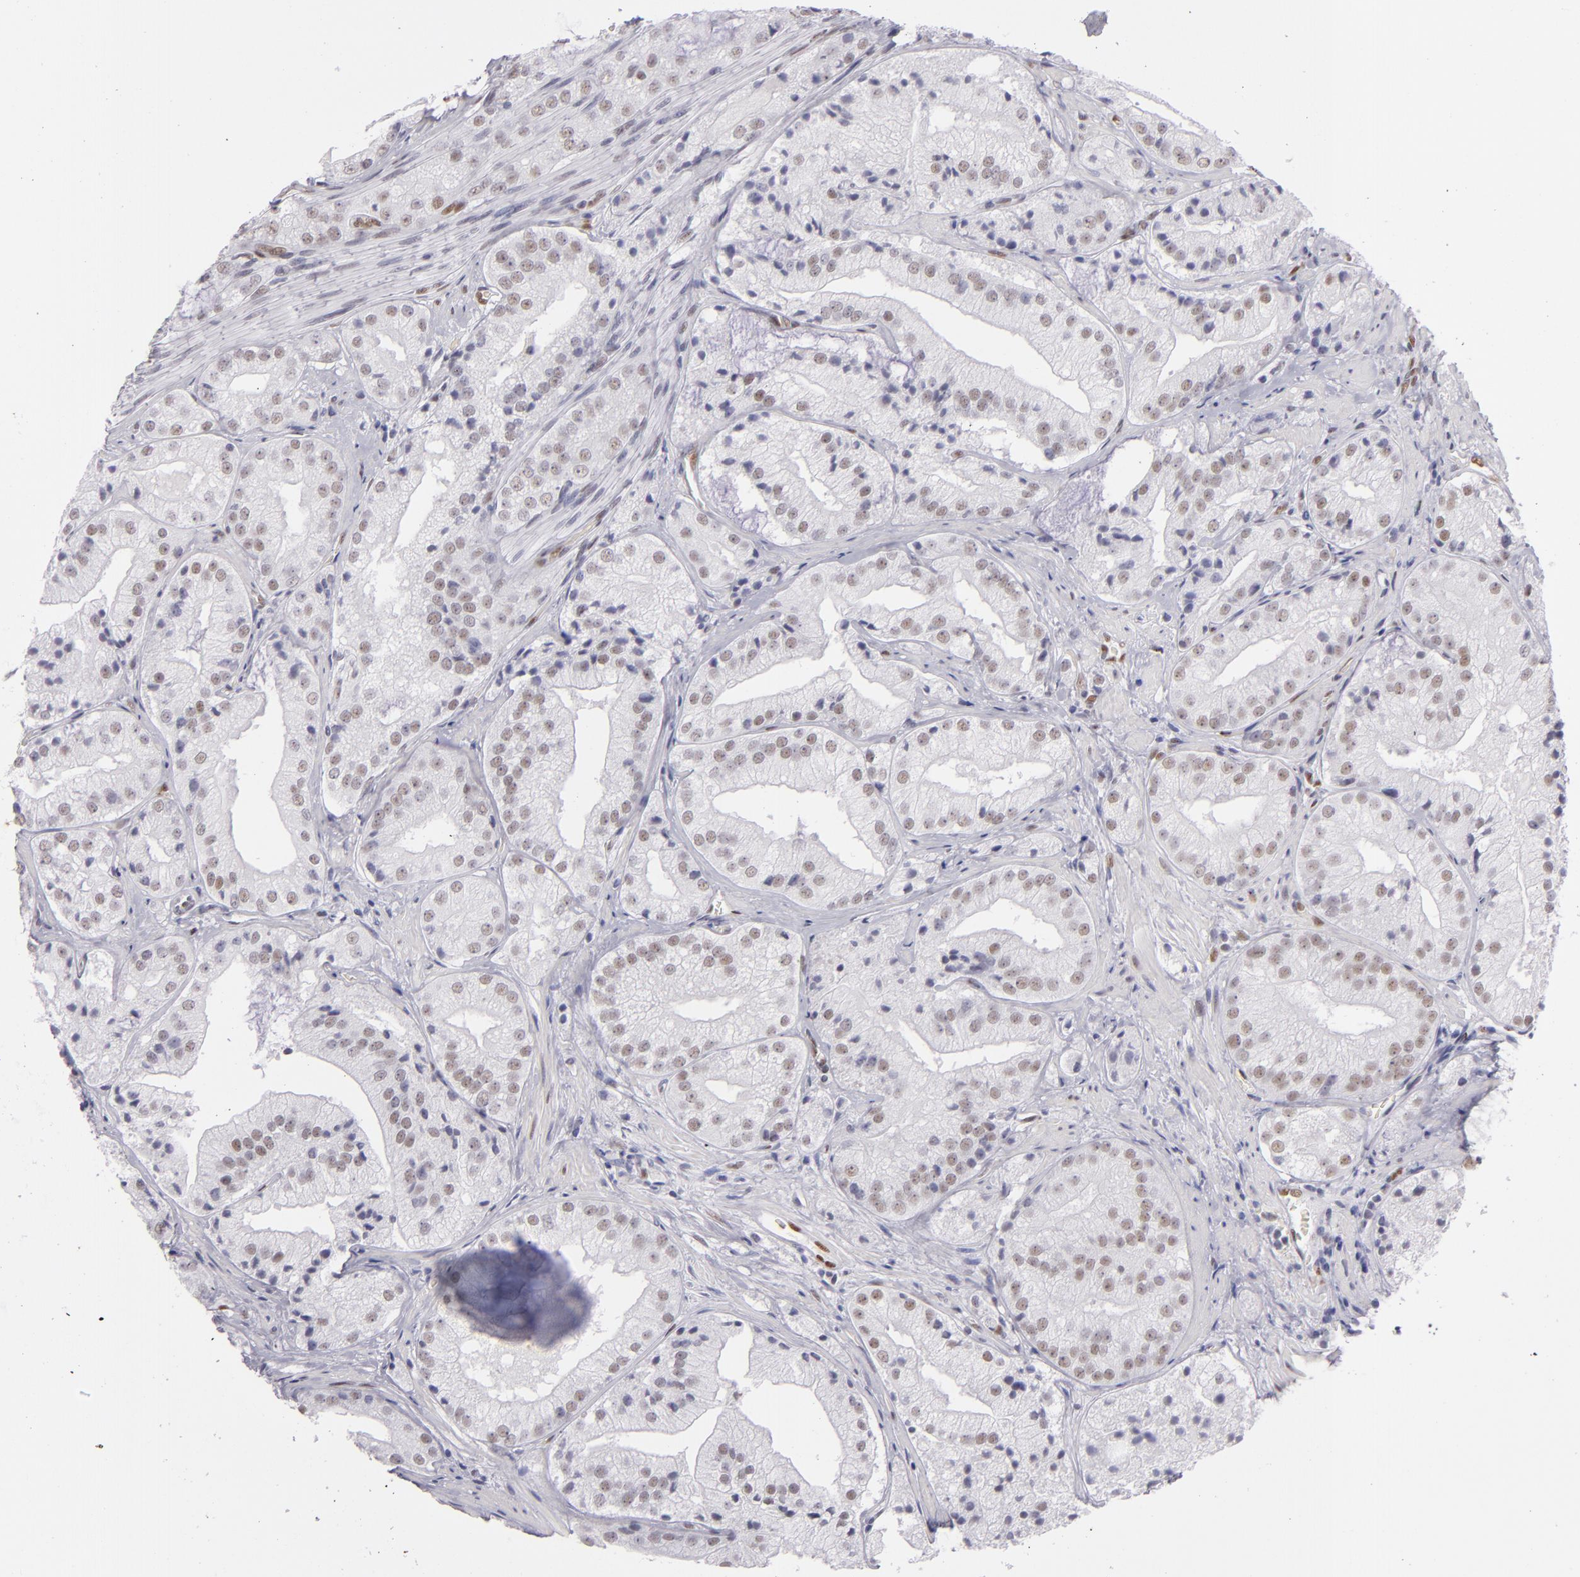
{"staining": {"intensity": "weak", "quantity": "25%-75%", "location": "nuclear"}, "tissue": "prostate cancer", "cell_type": "Tumor cells", "image_type": "cancer", "snomed": [{"axis": "morphology", "description": "Adenocarcinoma, Low grade"}, {"axis": "topography", "description": "Prostate"}], "caption": "The immunohistochemical stain labels weak nuclear staining in tumor cells of prostate cancer (low-grade adenocarcinoma) tissue. Immunohistochemistry stains the protein in brown and the nuclei are stained blue.", "gene": "TOP3A", "patient": {"sex": "male", "age": 60}}